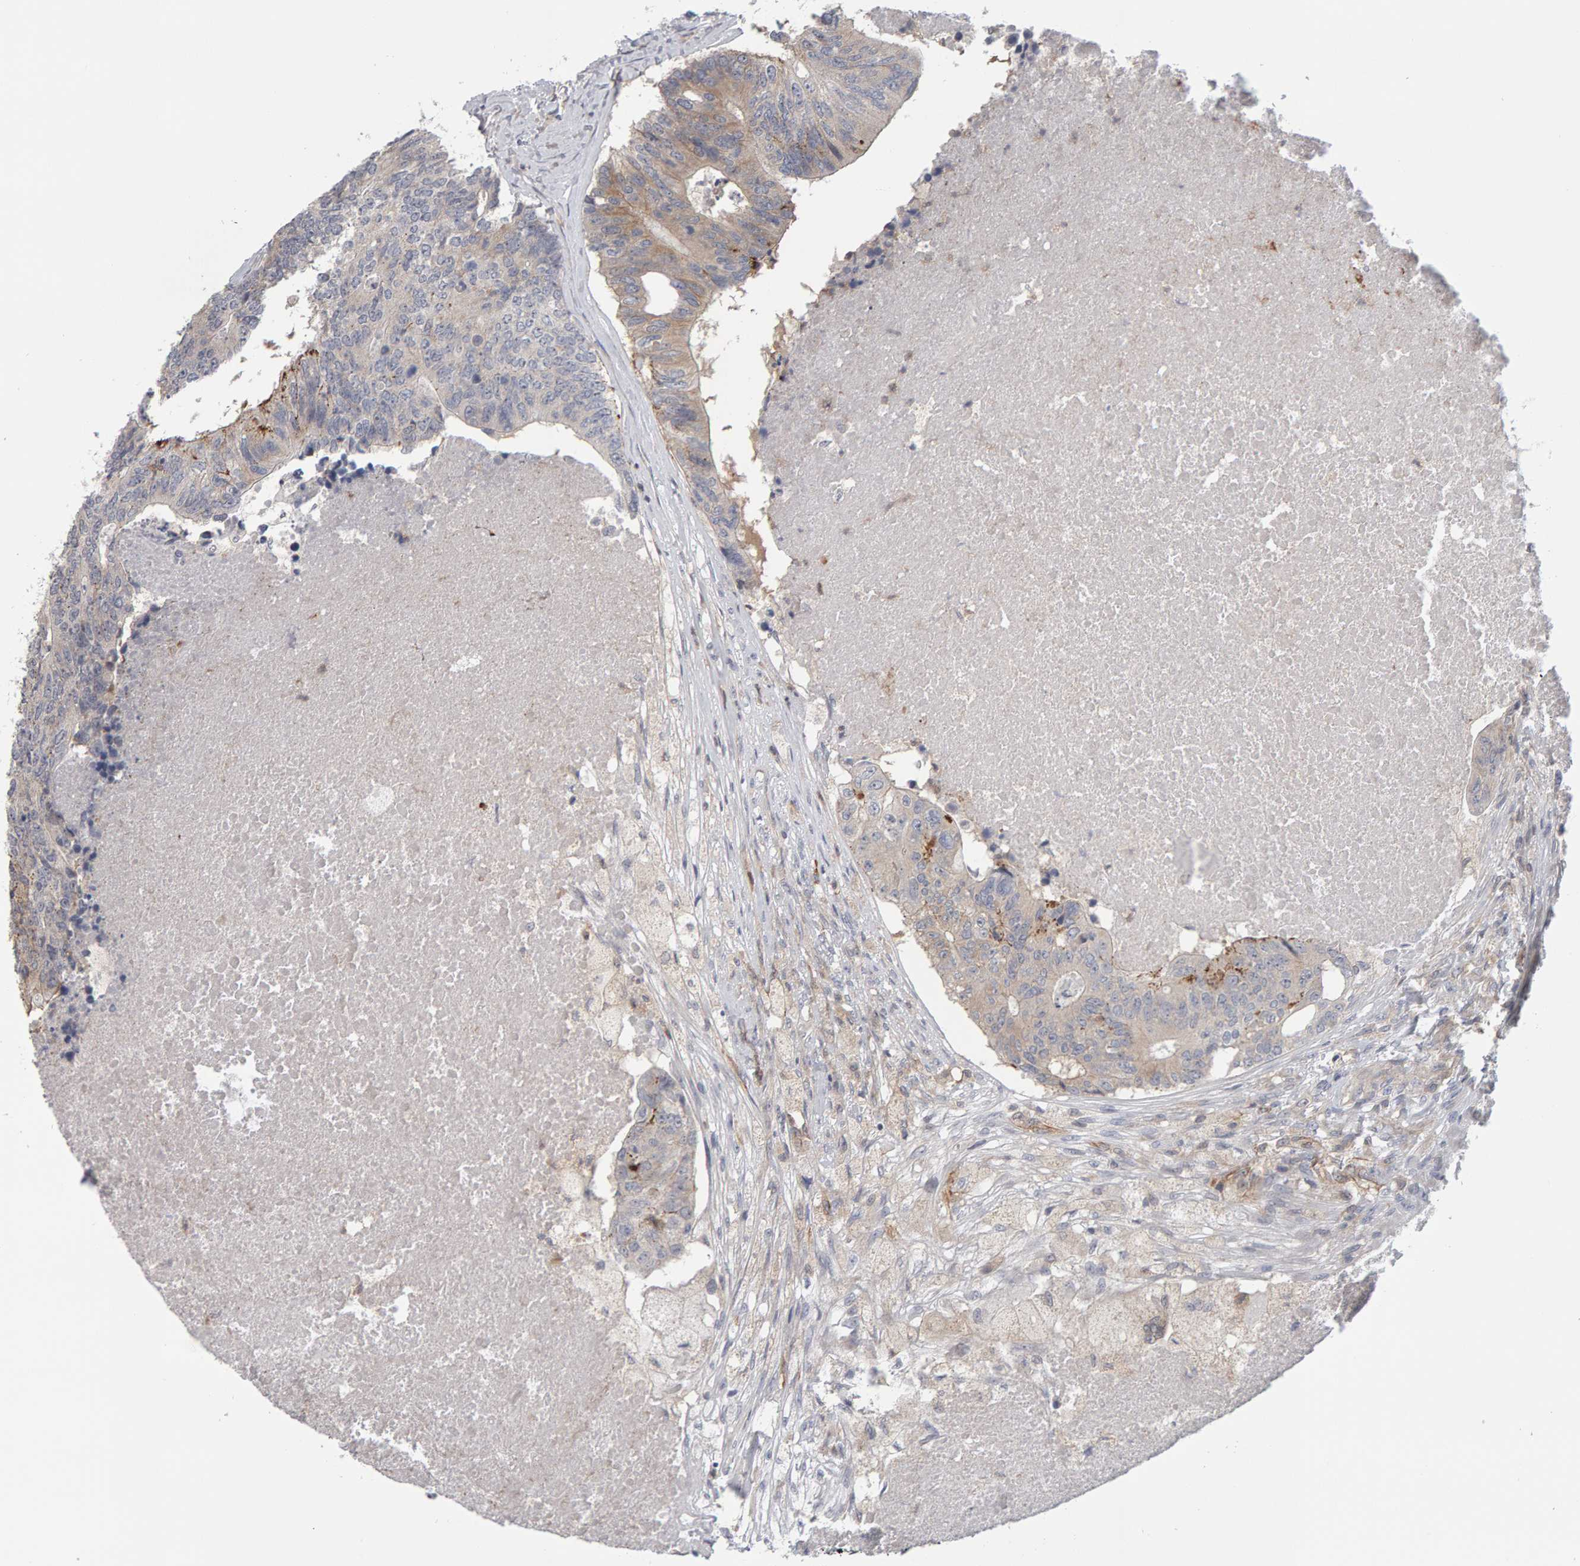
{"staining": {"intensity": "weak", "quantity": "<25%", "location": "cytoplasmic/membranous"}, "tissue": "colorectal cancer", "cell_type": "Tumor cells", "image_type": "cancer", "snomed": [{"axis": "morphology", "description": "Adenocarcinoma, NOS"}, {"axis": "topography", "description": "Colon"}], "caption": "High power microscopy micrograph of an immunohistochemistry photomicrograph of adenocarcinoma (colorectal), revealing no significant staining in tumor cells.", "gene": "MSRA", "patient": {"sex": "female", "age": 67}}